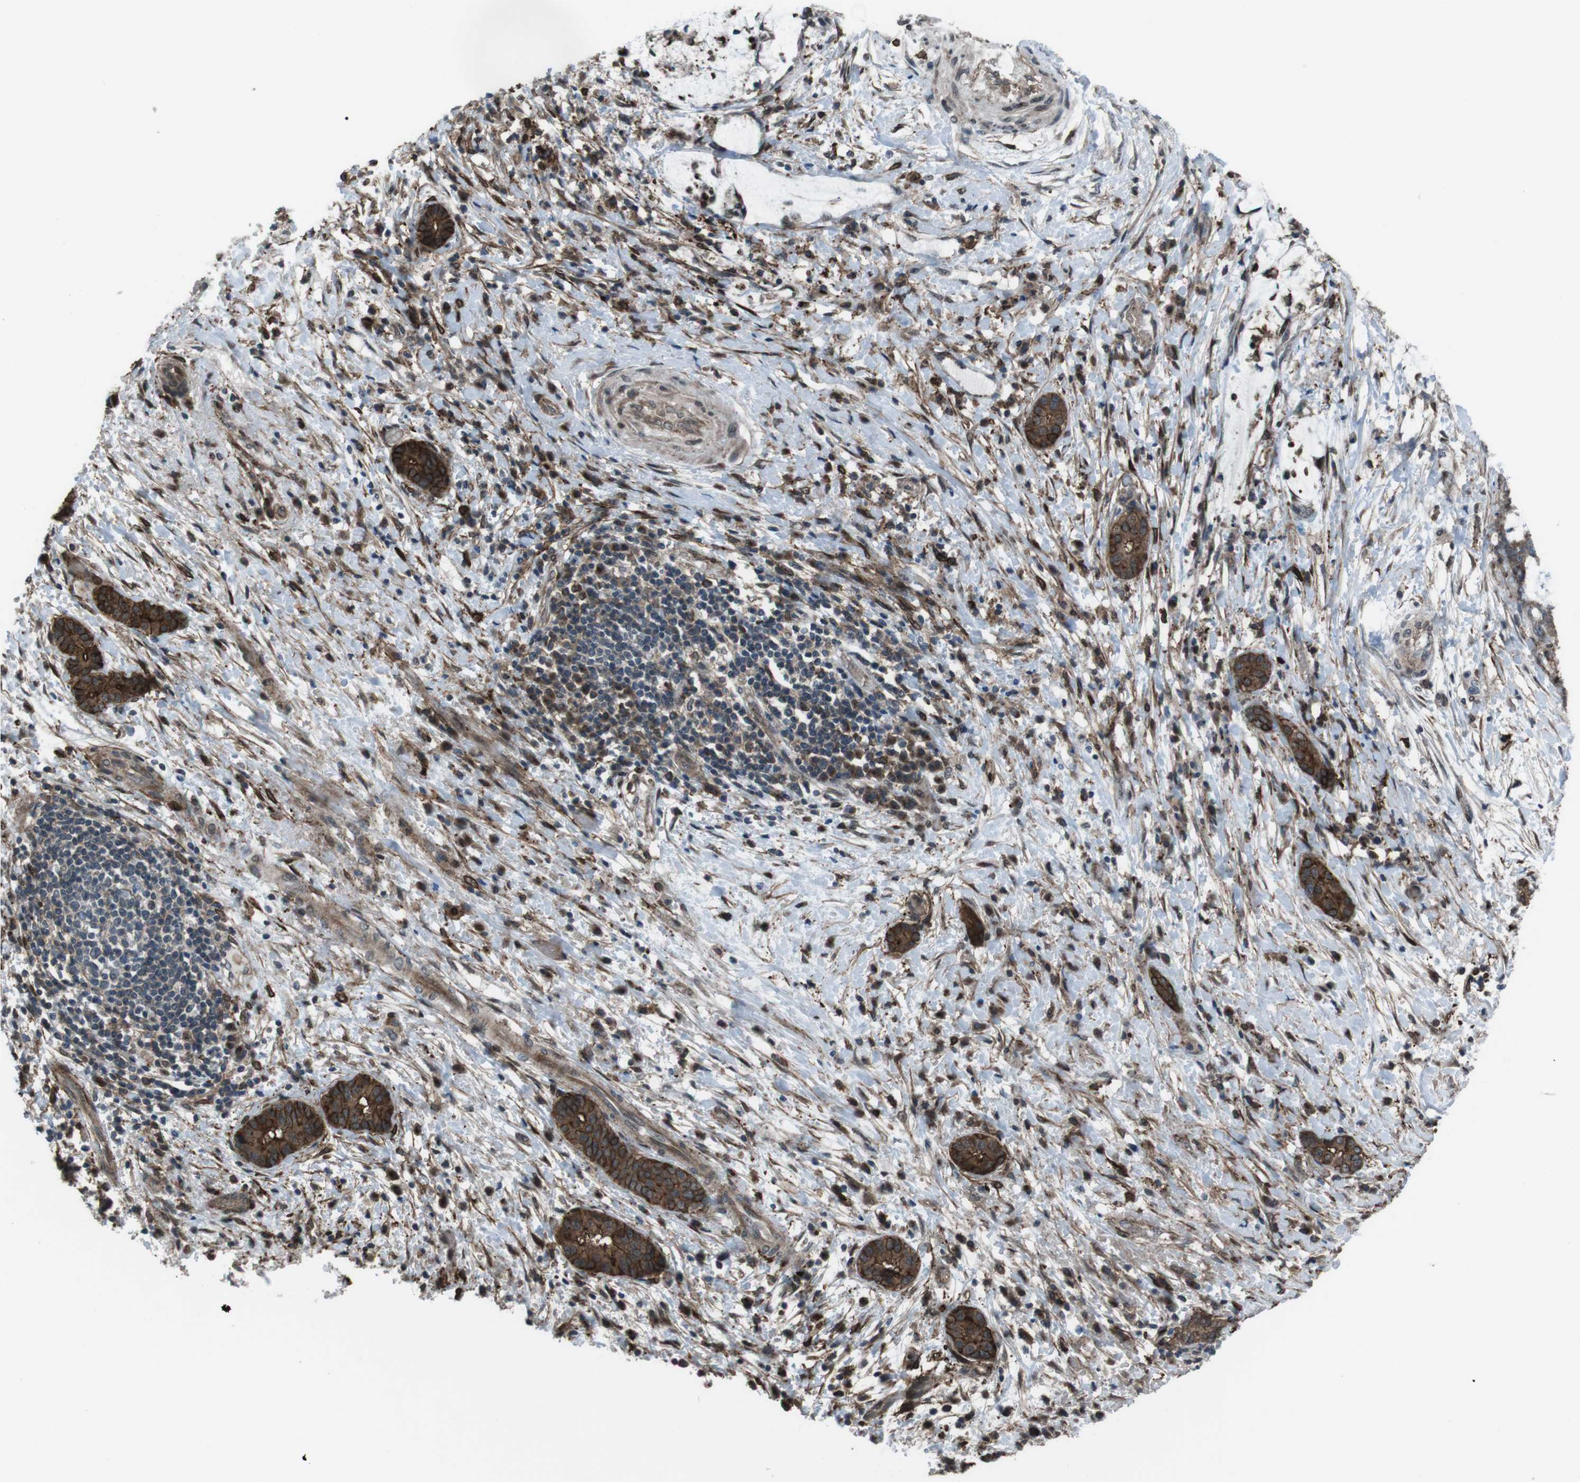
{"staining": {"intensity": "strong", "quantity": ">75%", "location": "cytoplasmic/membranous"}, "tissue": "liver cancer", "cell_type": "Tumor cells", "image_type": "cancer", "snomed": [{"axis": "morphology", "description": "Cholangiocarcinoma"}, {"axis": "topography", "description": "Liver"}], "caption": "Immunohistochemistry (DAB) staining of liver cancer (cholangiocarcinoma) exhibits strong cytoplasmic/membranous protein expression in about >75% of tumor cells.", "gene": "GDF10", "patient": {"sex": "female", "age": 73}}